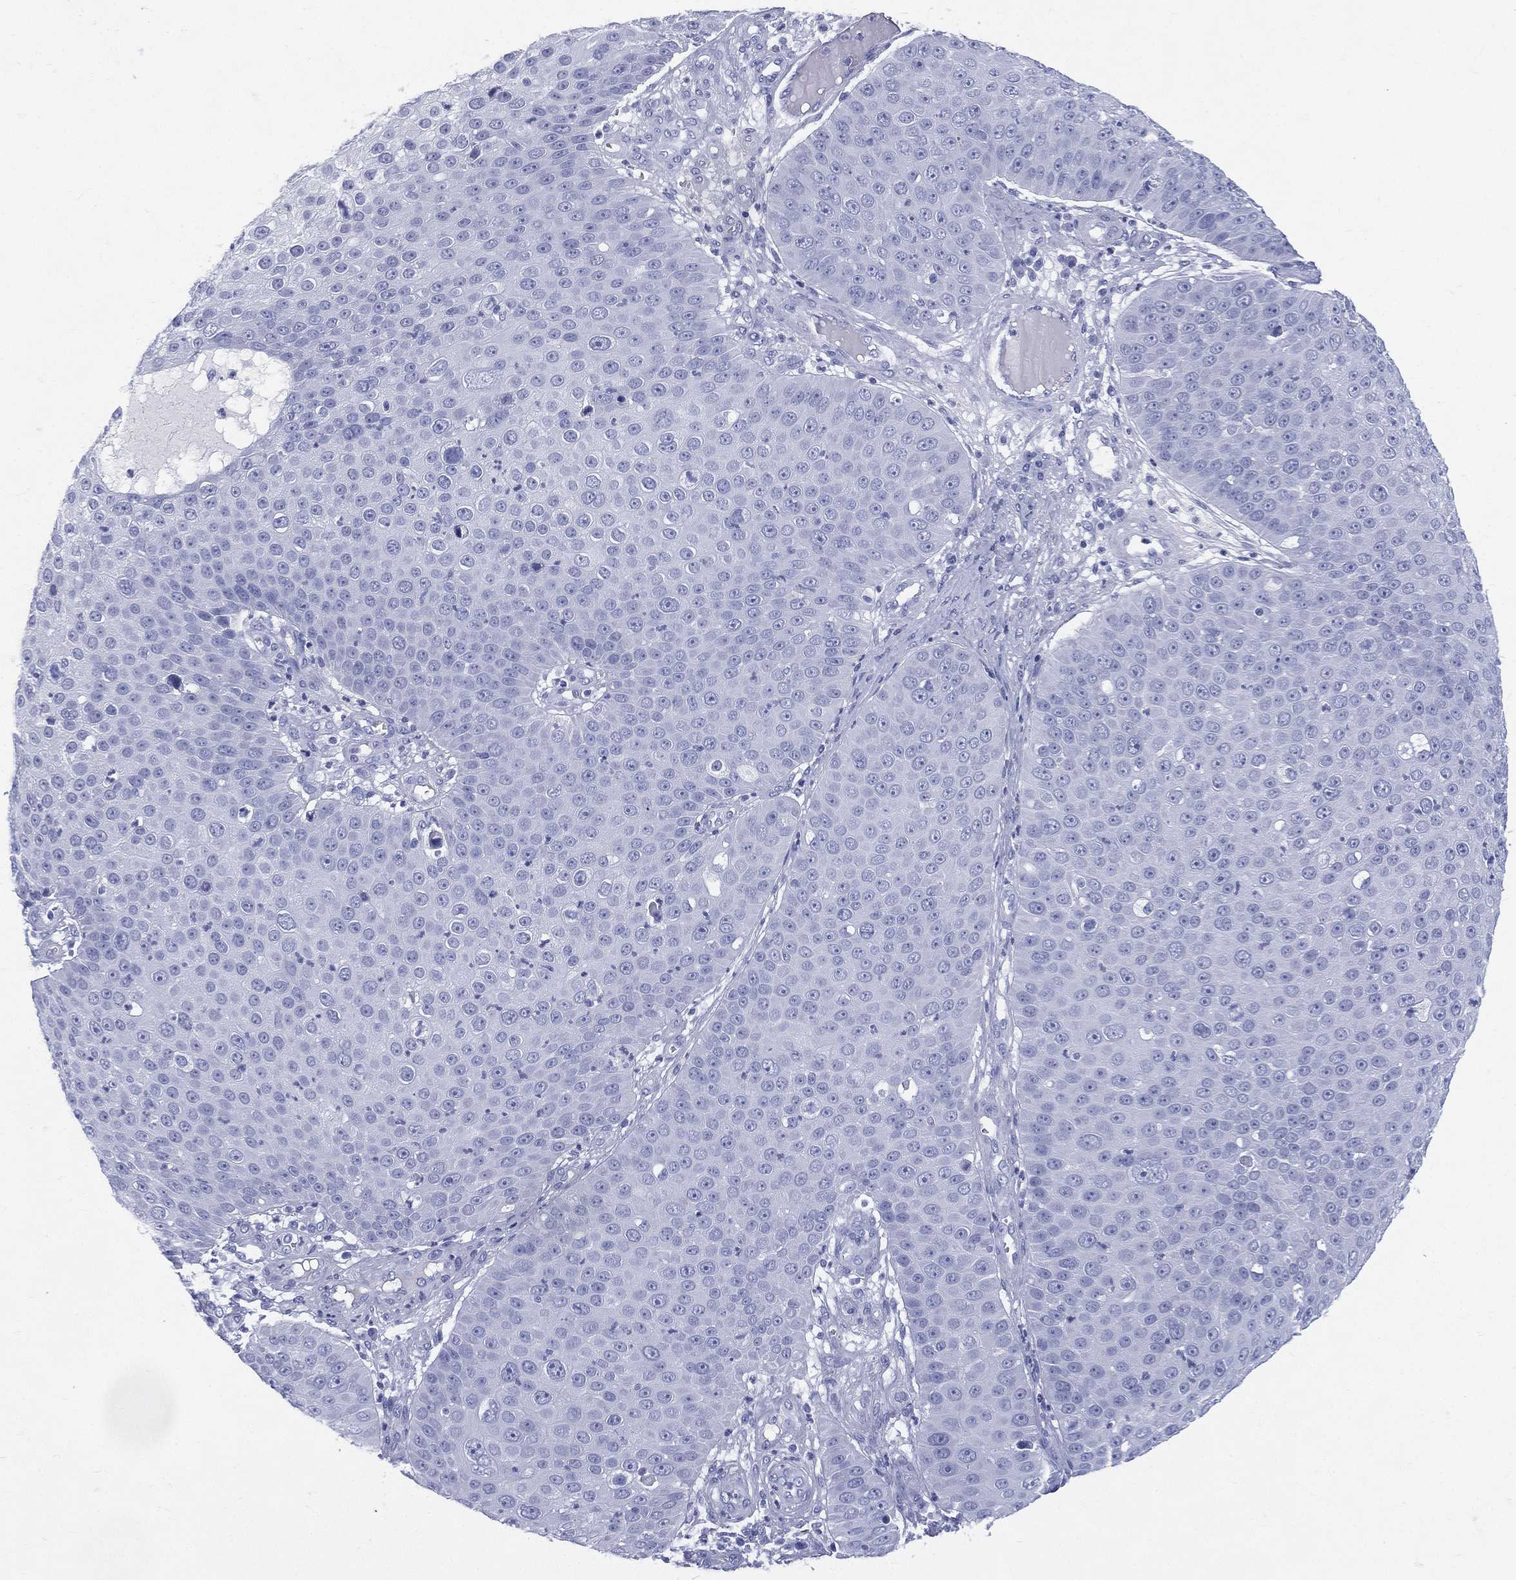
{"staining": {"intensity": "negative", "quantity": "none", "location": "none"}, "tissue": "skin cancer", "cell_type": "Tumor cells", "image_type": "cancer", "snomed": [{"axis": "morphology", "description": "Squamous cell carcinoma, NOS"}, {"axis": "topography", "description": "Skin"}], "caption": "An image of skin squamous cell carcinoma stained for a protein reveals no brown staining in tumor cells.", "gene": "ETNPPL", "patient": {"sex": "male", "age": 71}}